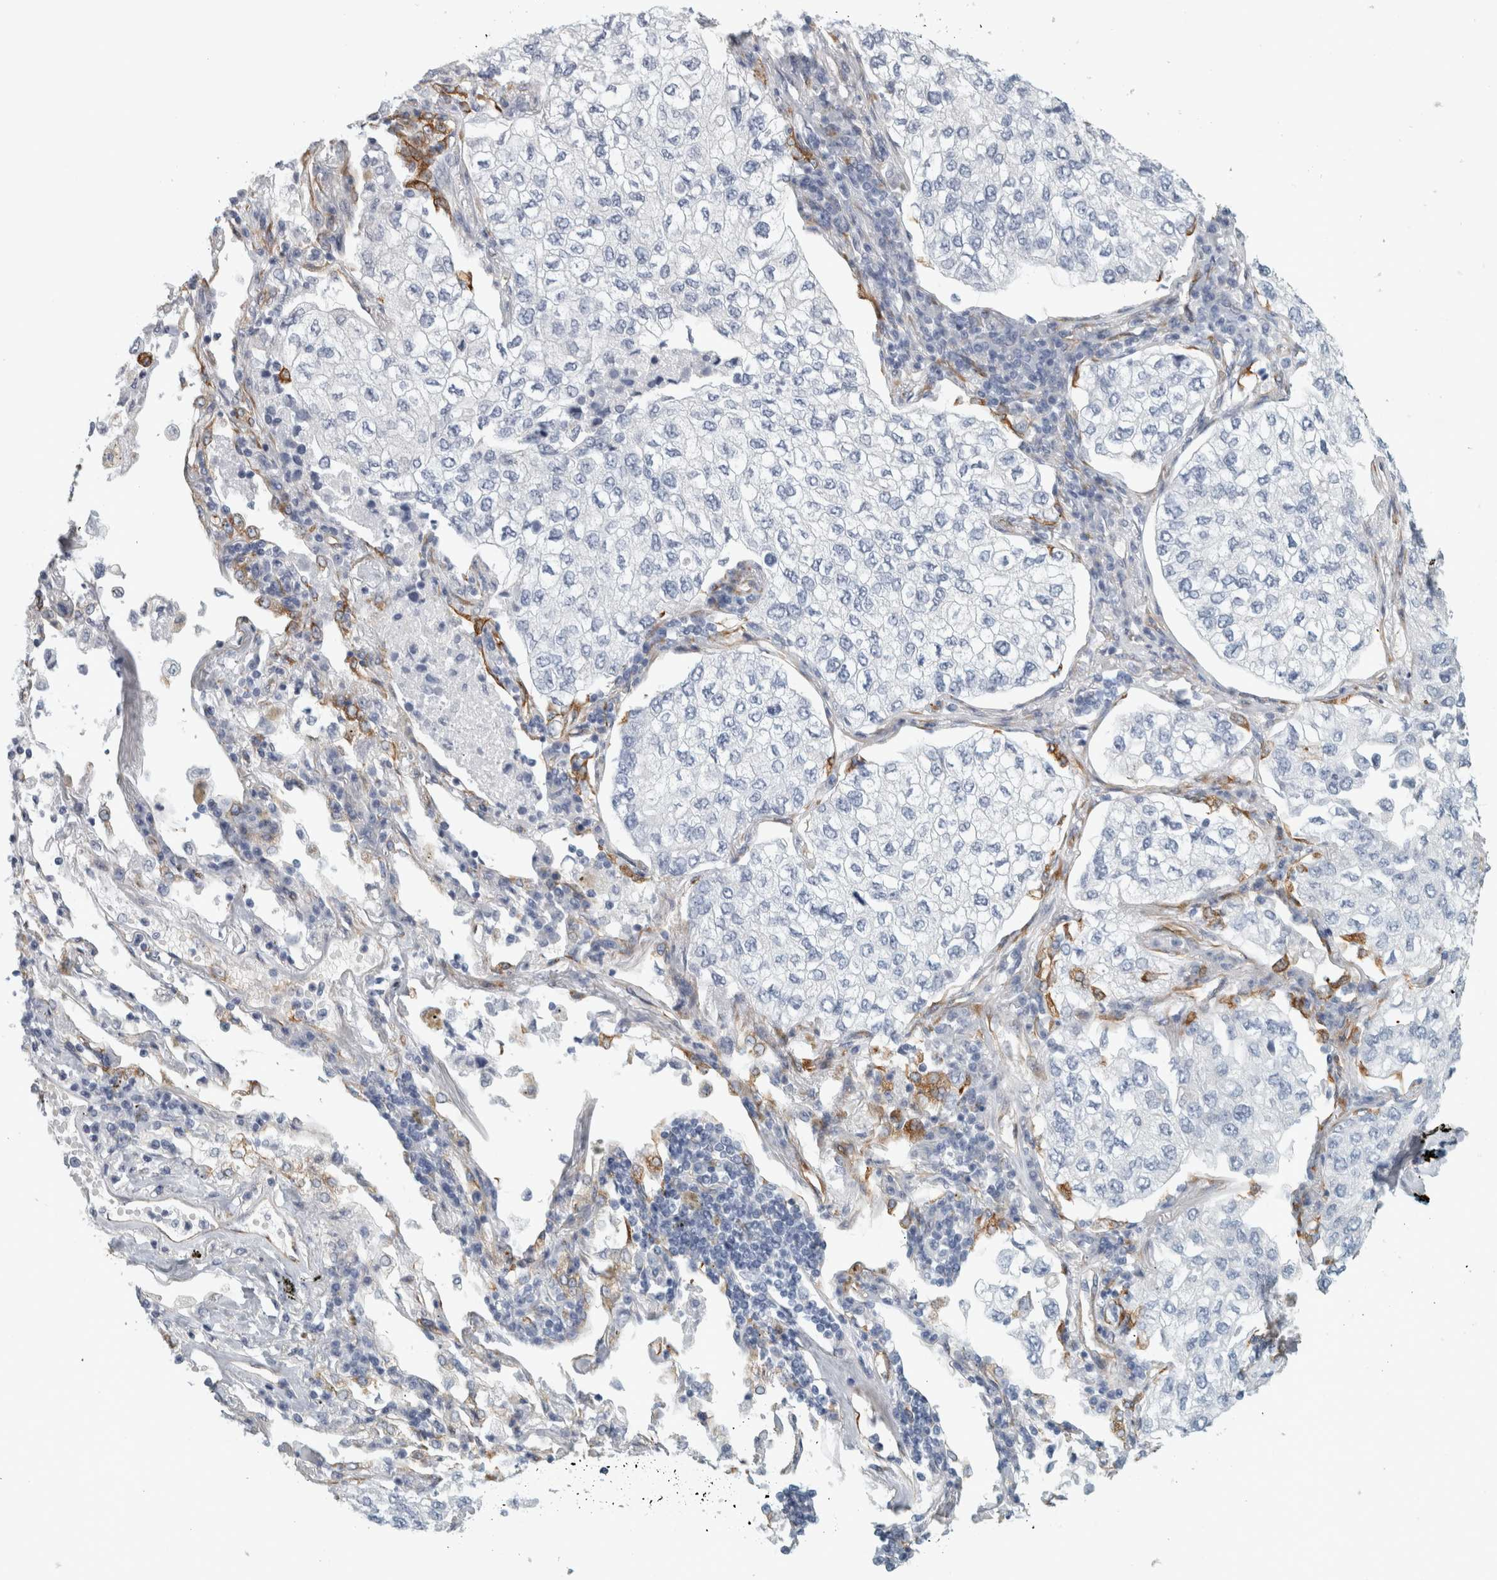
{"staining": {"intensity": "negative", "quantity": "none", "location": "none"}, "tissue": "lung cancer", "cell_type": "Tumor cells", "image_type": "cancer", "snomed": [{"axis": "morphology", "description": "Adenocarcinoma, NOS"}, {"axis": "topography", "description": "Lung"}], "caption": "This image is of lung adenocarcinoma stained with IHC to label a protein in brown with the nuclei are counter-stained blue. There is no positivity in tumor cells. The staining was performed using DAB (3,3'-diaminobenzidine) to visualize the protein expression in brown, while the nuclei were stained in blue with hematoxylin (Magnification: 20x).", "gene": "B3GNT3", "patient": {"sex": "male", "age": 63}}